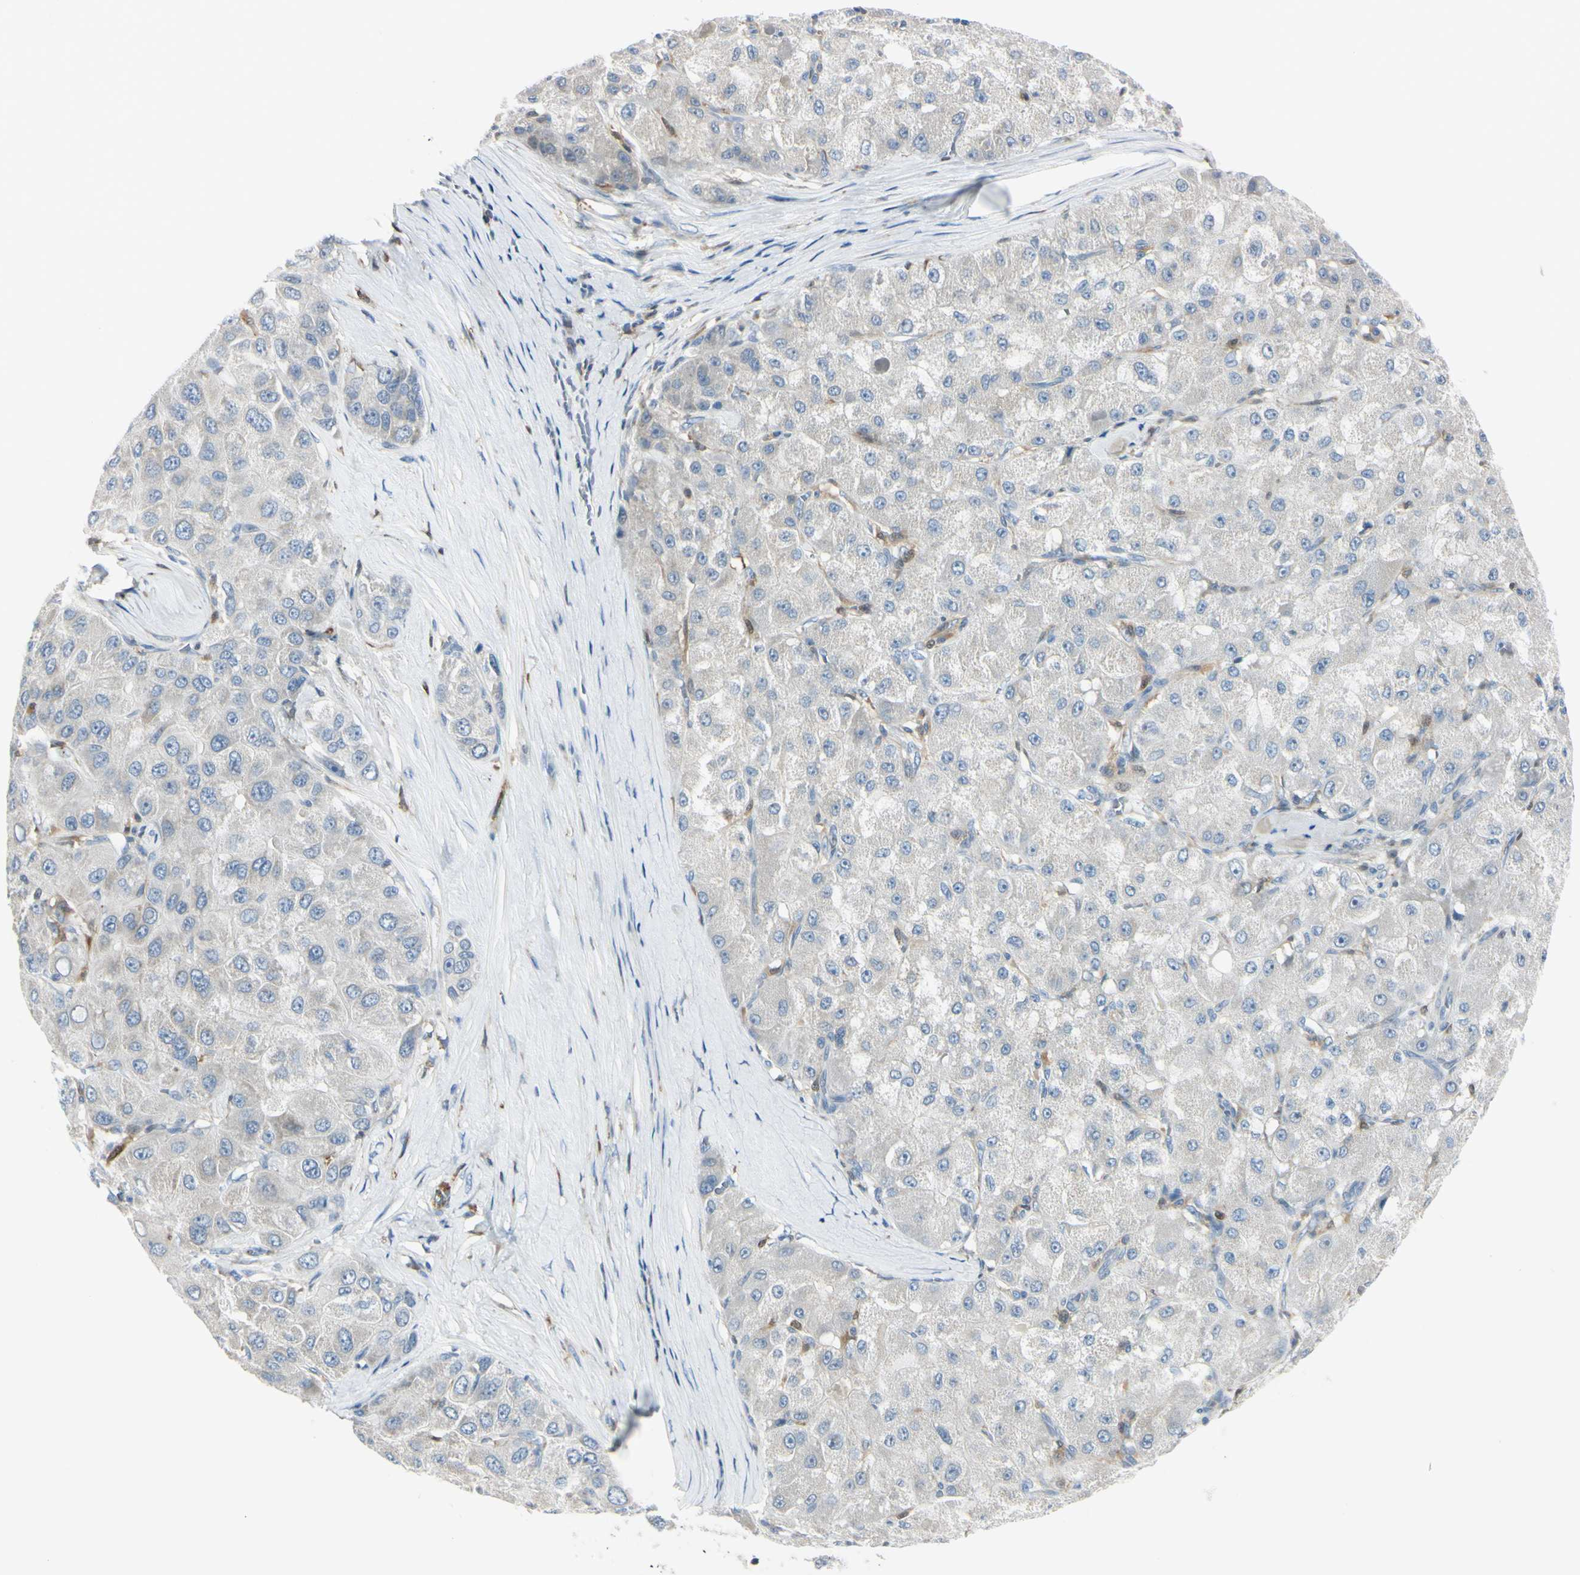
{"staining": {"intensity": "weak", "quantity": ">75%", "location": "cytoplasmic/membranous"}, "tissue": "liver cancer", "cell_type": "Tumor cells", "image_type": "cancer", "snomed": [{"axis": "morphology", "description": "Carcinoma, Hepatocellular, NOS"}, {"axis": "topography", "description": "Liver"}], "caption": "The immunohistochemical stain shows weak cytoplasmic/membranous staining in tumor cells of hepatocellular carcinoma (liver) tissue. Using DAB (brown) and hematoxylin (blue) stains, captured at high magnification using brightfield microscopy.", "gene": "CYRIB", "patient": {"sex": "male", "age": 80}}